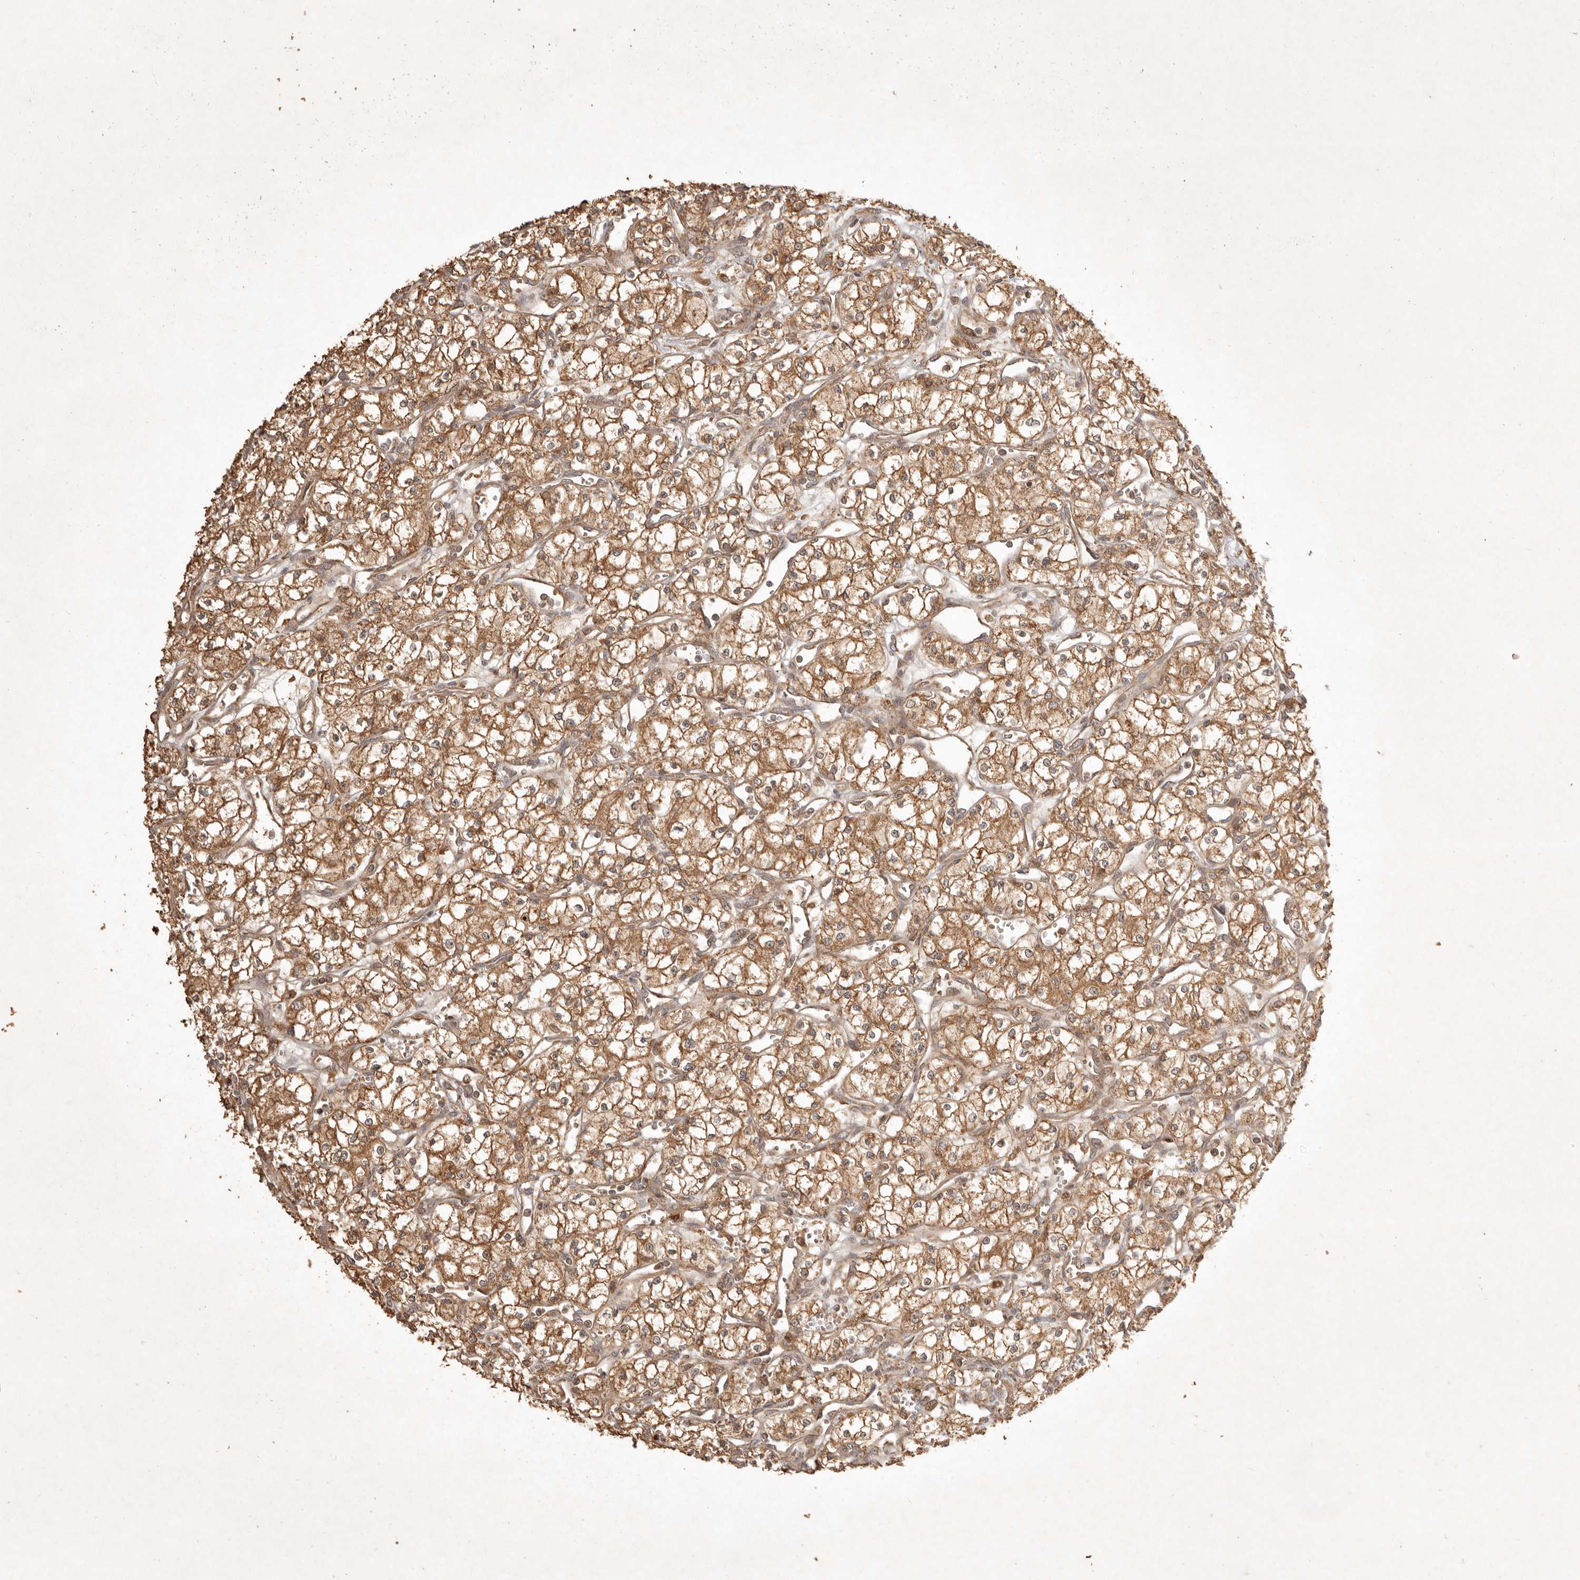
{"staining": {"intensity": "moderate", "quantity": ">75%", "location": "cytoplasmic/membranous"}, "tissue": "renal cancer", "cell_type": "Tumor cells", "image_type": "cancer", "snomed": [{"axis": "morphology", "description": "Adenocarcinoma, NOS"}, {"axis": "topography", "description": "Kidney"}], "caption": "Immunohistochemical staining of renal adenocarcinoma shows medium levels of moderate cytoplasmic/membranous protein expression in about >75% of tumor cells. The staining was performed using DAB to visualize the protein expression in brown, while the nuclei were stained in blue with hematoxylin (Magnification: 20x).", "gene": "CLEC4C", "patient": {"sex": "male", "age": 59}}